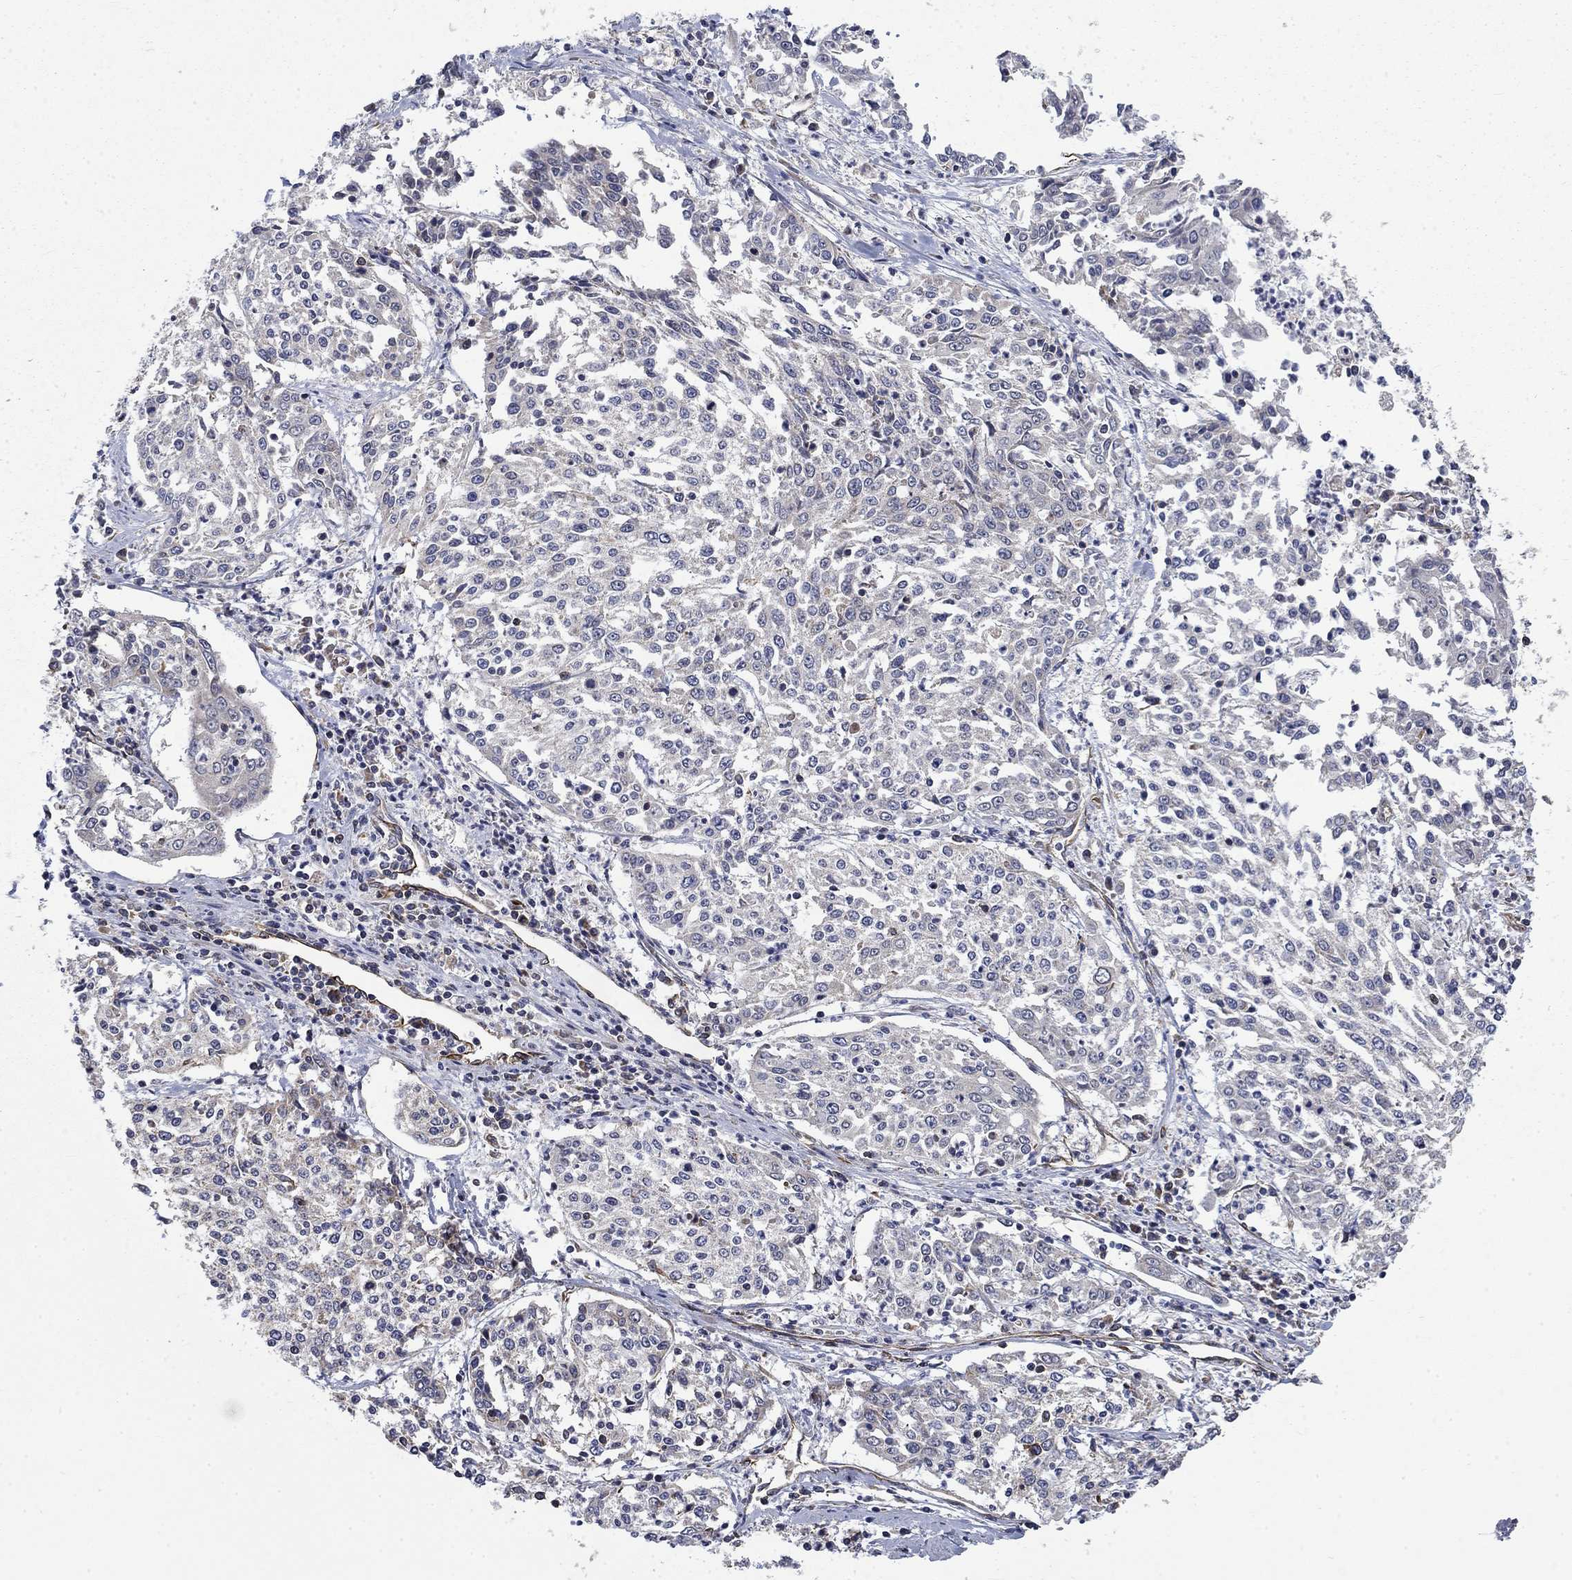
{"staining": {"intensity": "negative", "quantity": "none", "location": "none"}, "tissue": "cervical cancer", "cell_type": "Tumor cells", "image_type": "cancer", "snomed": [{"axis": "morphology", "description": "Squamous cell carcinoma, NOS"}, {"axis": "topography", "description": "Cervix"}], "caption": "IHC of human cervical cancer (squamous cell carcinoma) demonstrates no expression in tumor cells.", "gene": "NDUFC1", "patient": {"sex": "female", "age": 41}}